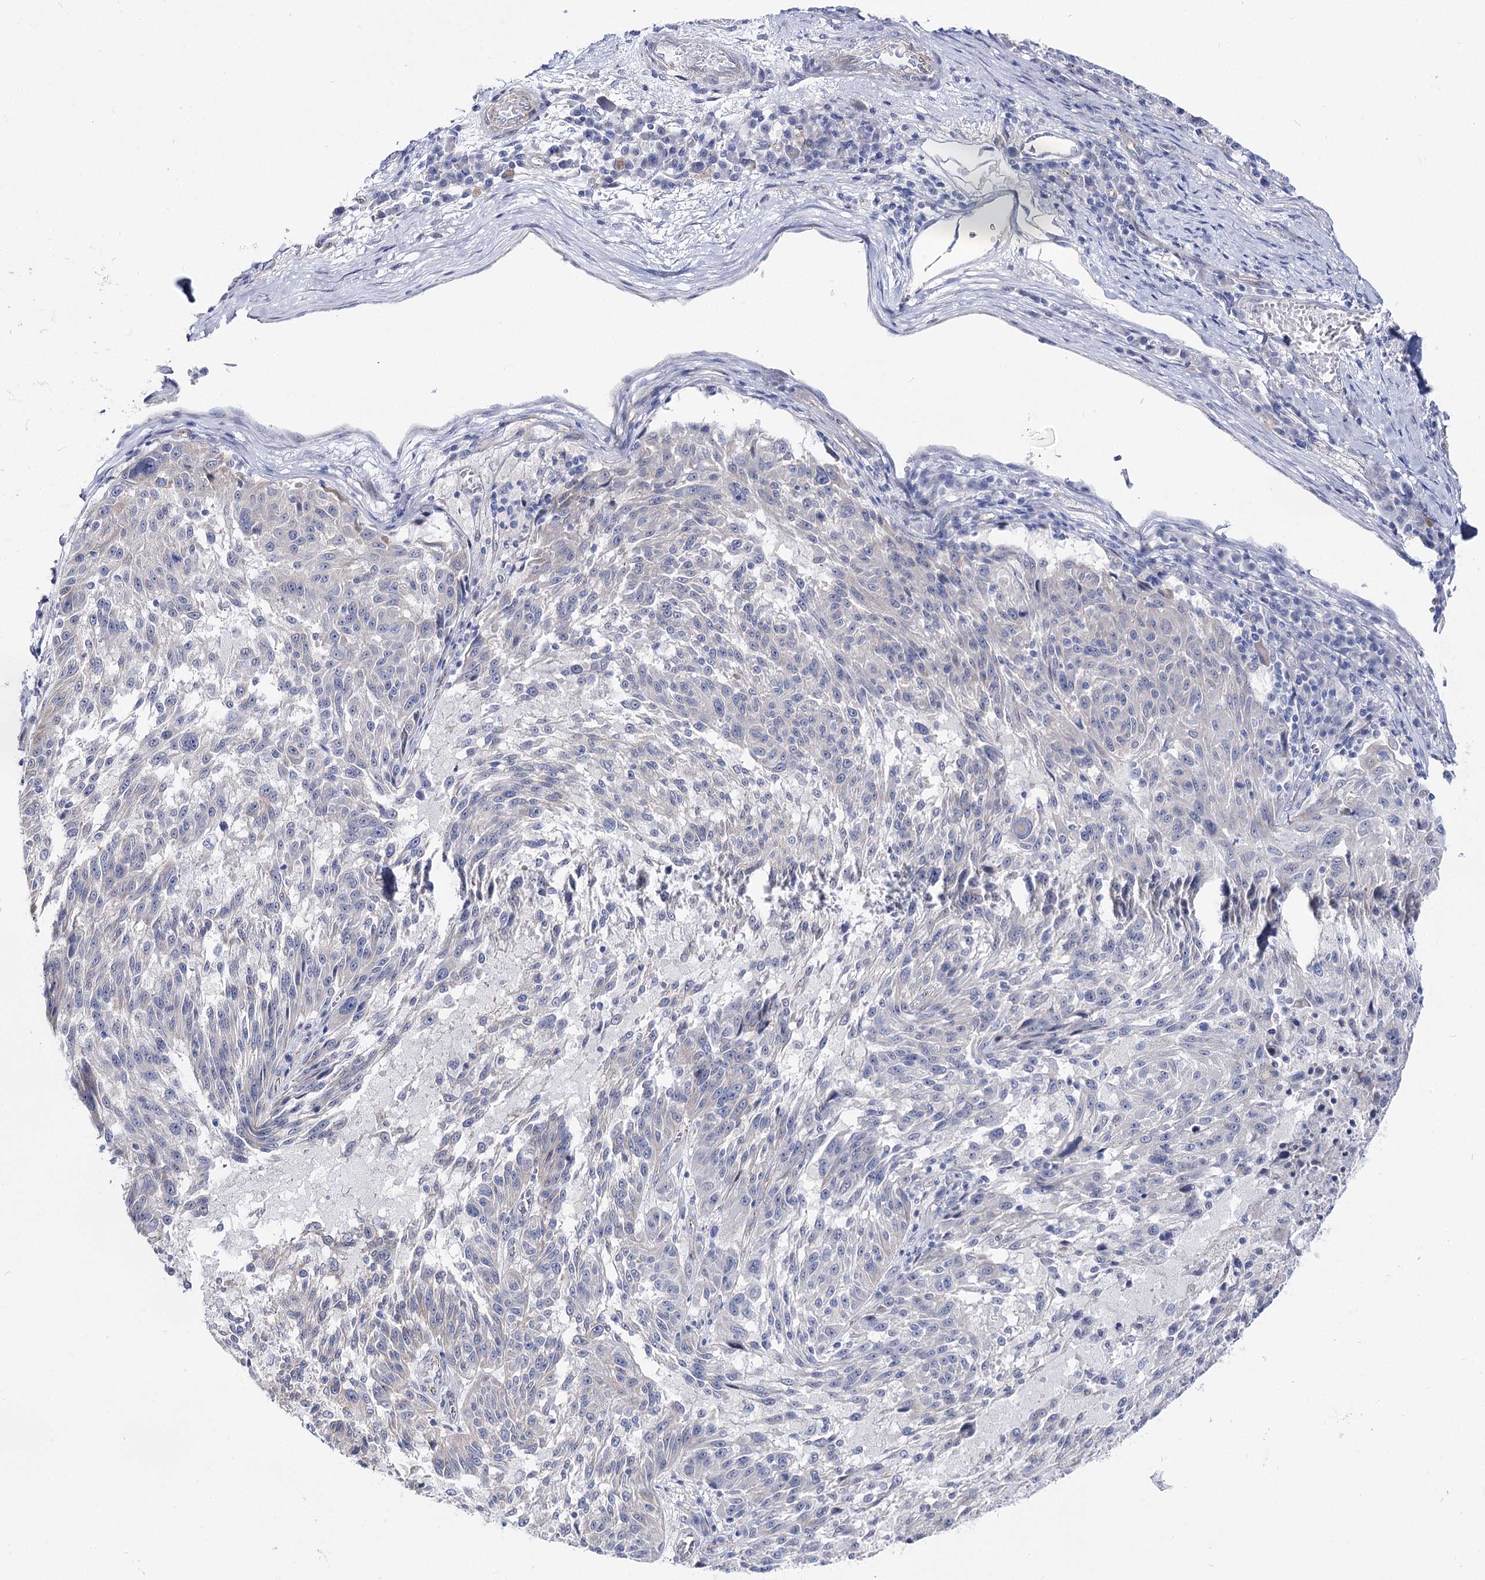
{"staining": {"intensity": "negative", "quantity": "none", "location": "none"}, "tissue": "melanoma", "cell_type": "Tumor cells", "image_type": "cancer", "snomed": [{"axis": "morphology", "description": "Malignant melanoma, NOS"}, {"axis": "topography", "description": "Skin"}], "caption": "This is an immunohistochemistry (IHC) photomicrograph of malignant melanoma. There is no positivity in tumor cells.", "gene": "NRAP", "patient": {"sex": "male", "age": 53}}